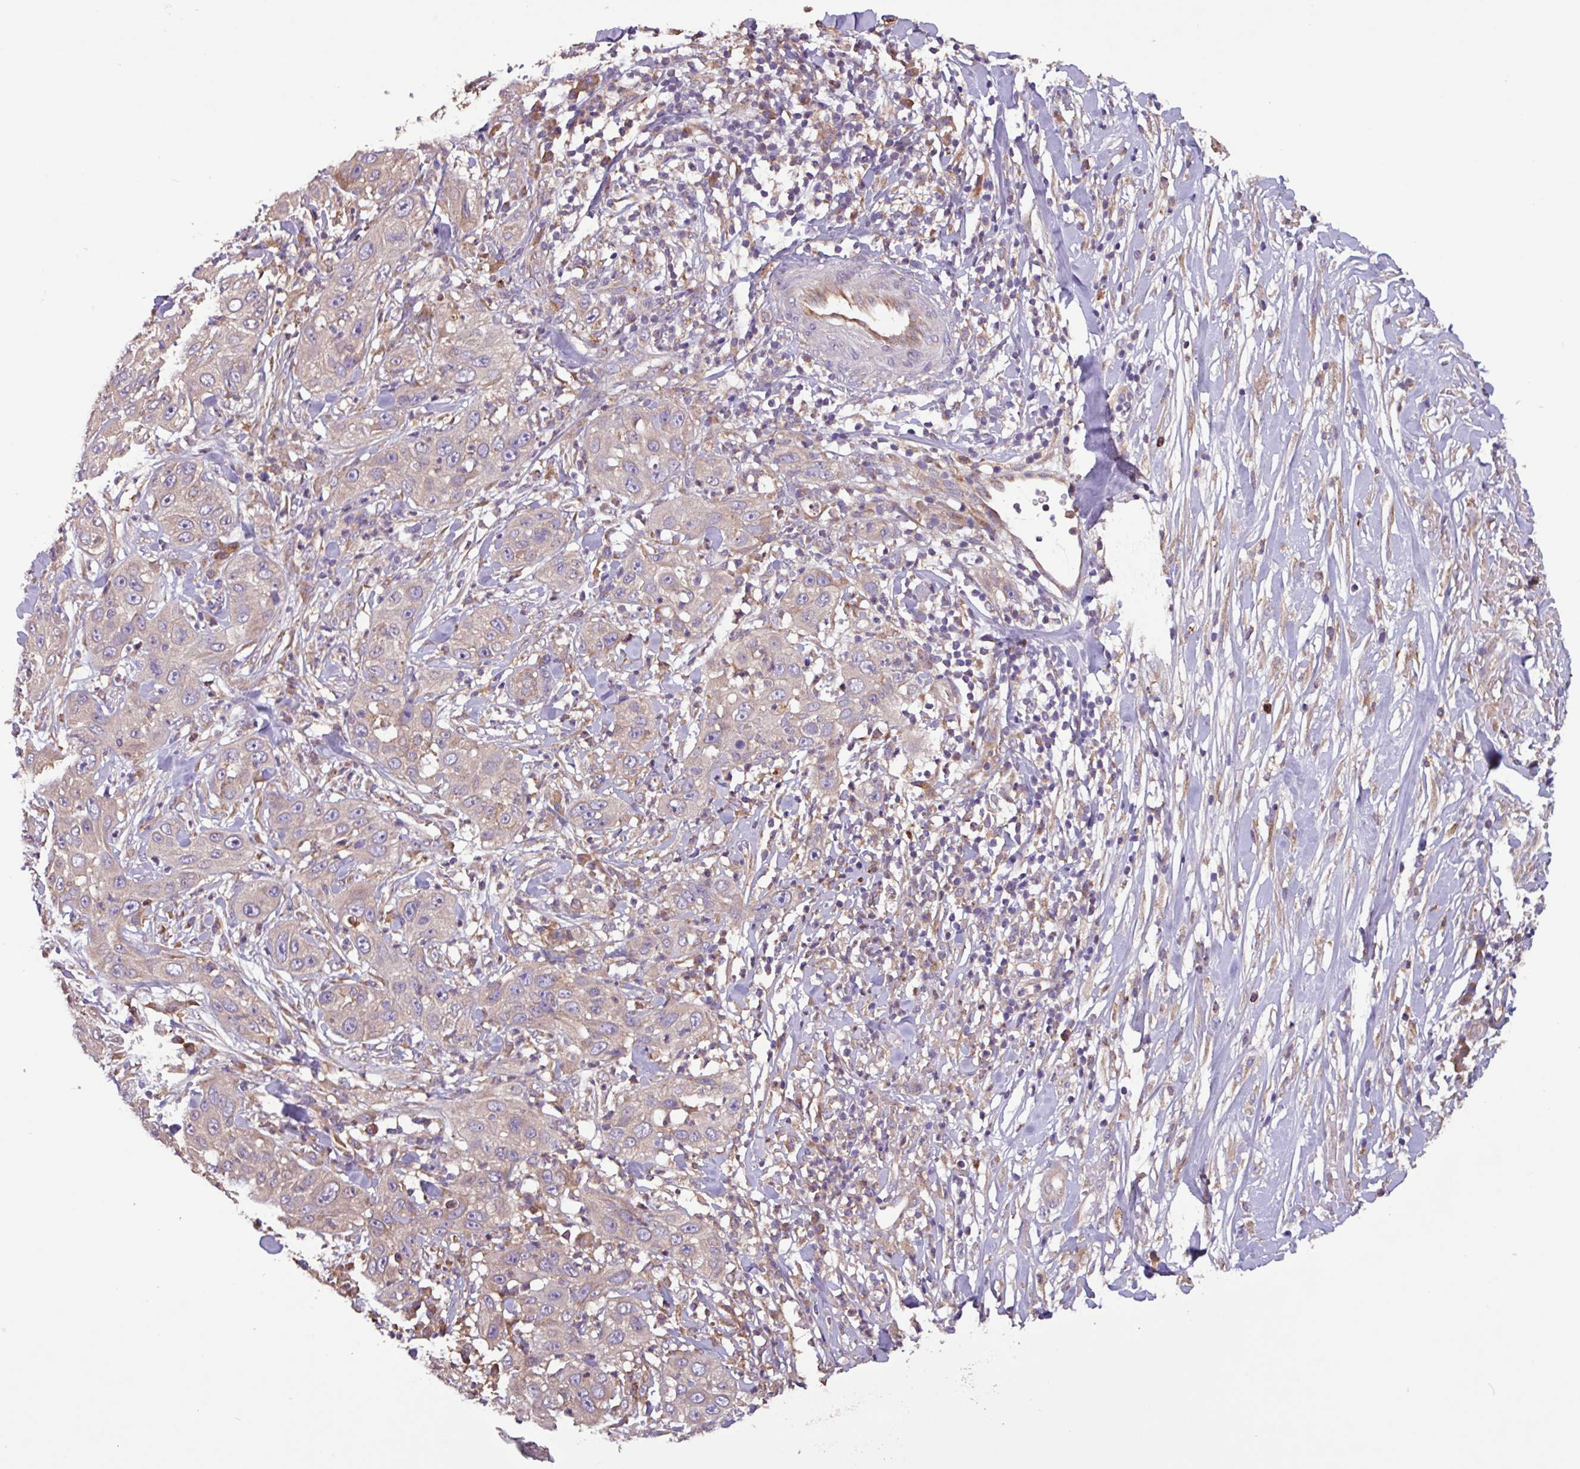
{"staining": {"intensity": "weak", "quantity": "<25%", "location": "cytoplasmic/membranous"}, "tissue": "skin cancer", "cell_type": "Tumor cells", "image_type": "cancer", "snomed": [{"axis": "morphology", "description": "Squamous cell carcinoma, NOS"}, {"axis": "topography", "description": "Skin"}], "caption": "This is an immunohistochemistry micrograph of human squamous cell carcinoma (skin). There is no staining in tumor cells.", "gene": "PTPRQ", "patient": {"sex": "female", "age": 44}}